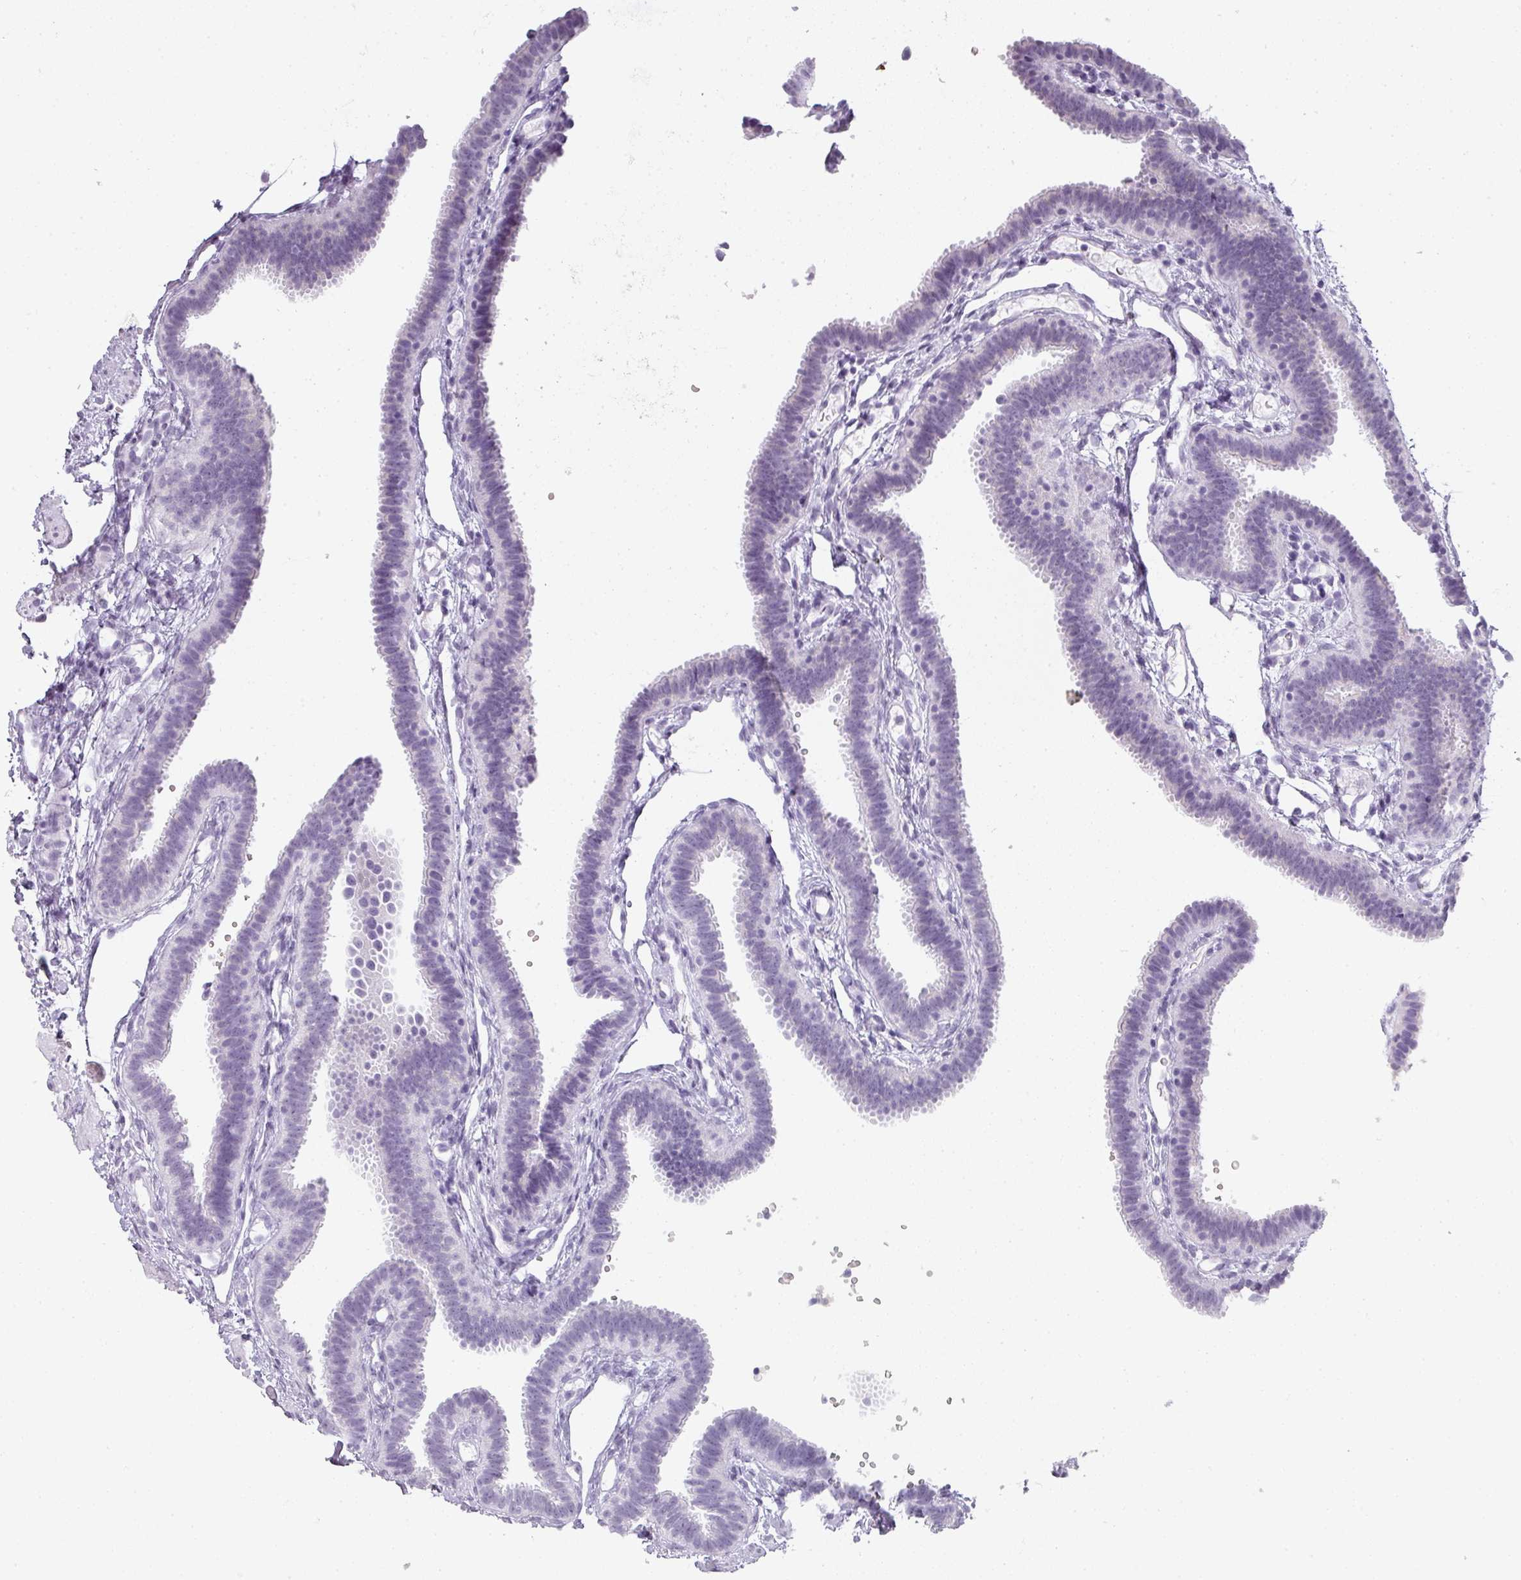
{"staining": {"intensity": "negative", "quantity": "none", "location": "none"}, "tissue": "fallopian tube", "cell_type": "Glandular cells", "image_type": "normal", "snomed": [{"axis": "morphology", "description": "Normal tissue, NOS"}, {"axis": "topography", "description": "Fallopian tube"}], "caption": "IHC histopathology image of unremarkable human fallopian tube stained for a protein (brown), which demonstrates no expression in glandular cells. (Immunohistochemistry, brightfield microscopy, high magnification).", "gene": "RBMY1A1", "patient": {"sex": "female", "age": 37}}